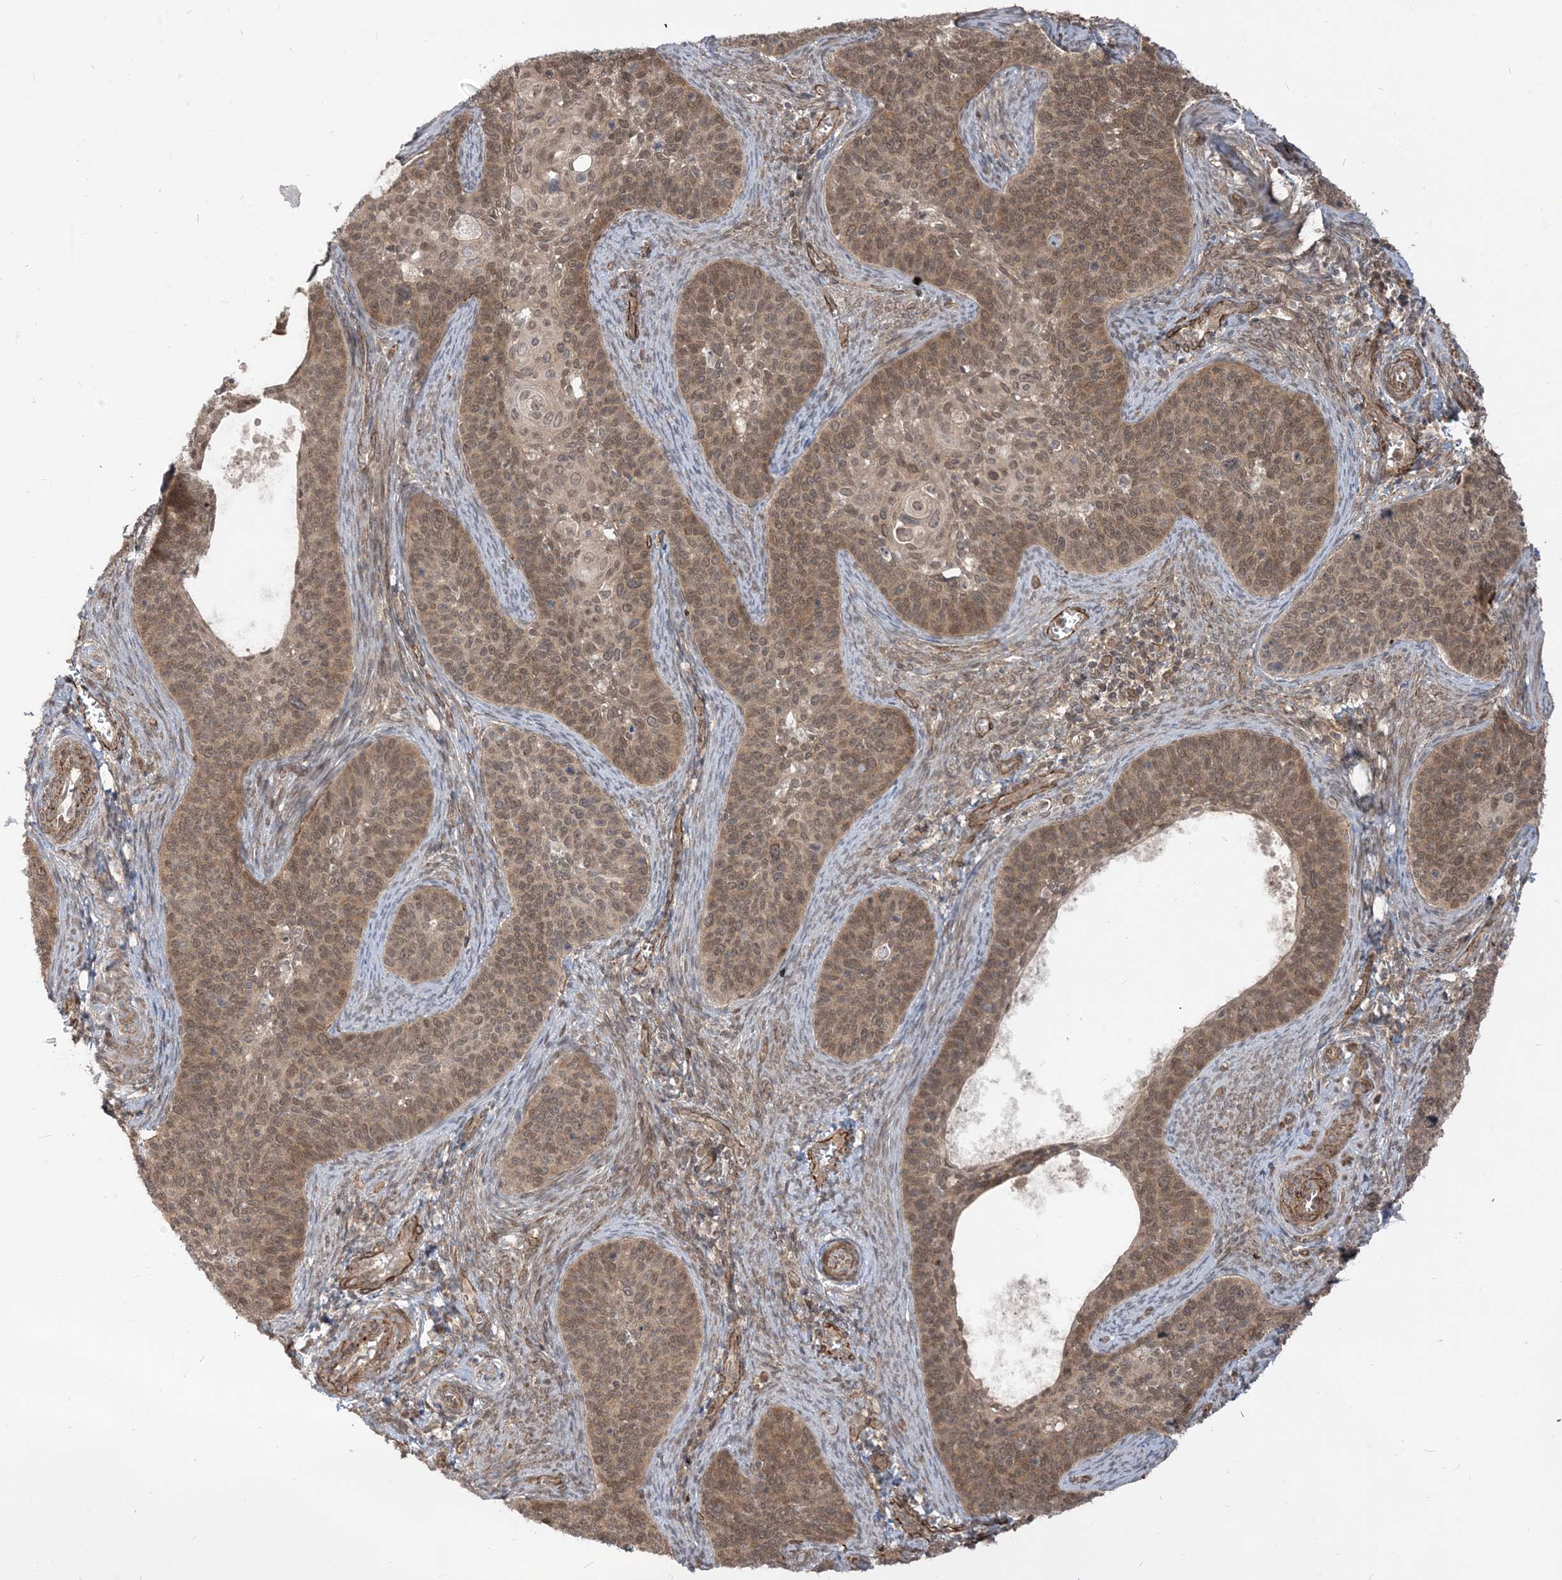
{"staining": {"intensity": "moderate", "quantity": ">75%", "location": "nuclear"}, "tissue": "cervical cancer", "cell_type": "Tumor cells", "image_type": "cancer", "snomed": [{"axis": "morphology", "description": "Squamous cell carcinoma, NOS"}, {"axis": "topography", "description": "Cervix"}], "caption": "High-power microscopy captured an IHC image of cervical cancer, revealing moderate nuclear positivity in about >75% of tumor cells. (DAB = brown stain, brightfield microscopy at high magnification).", "gene": "TBCC", "patient": {"sex": "female", "age": 33}}